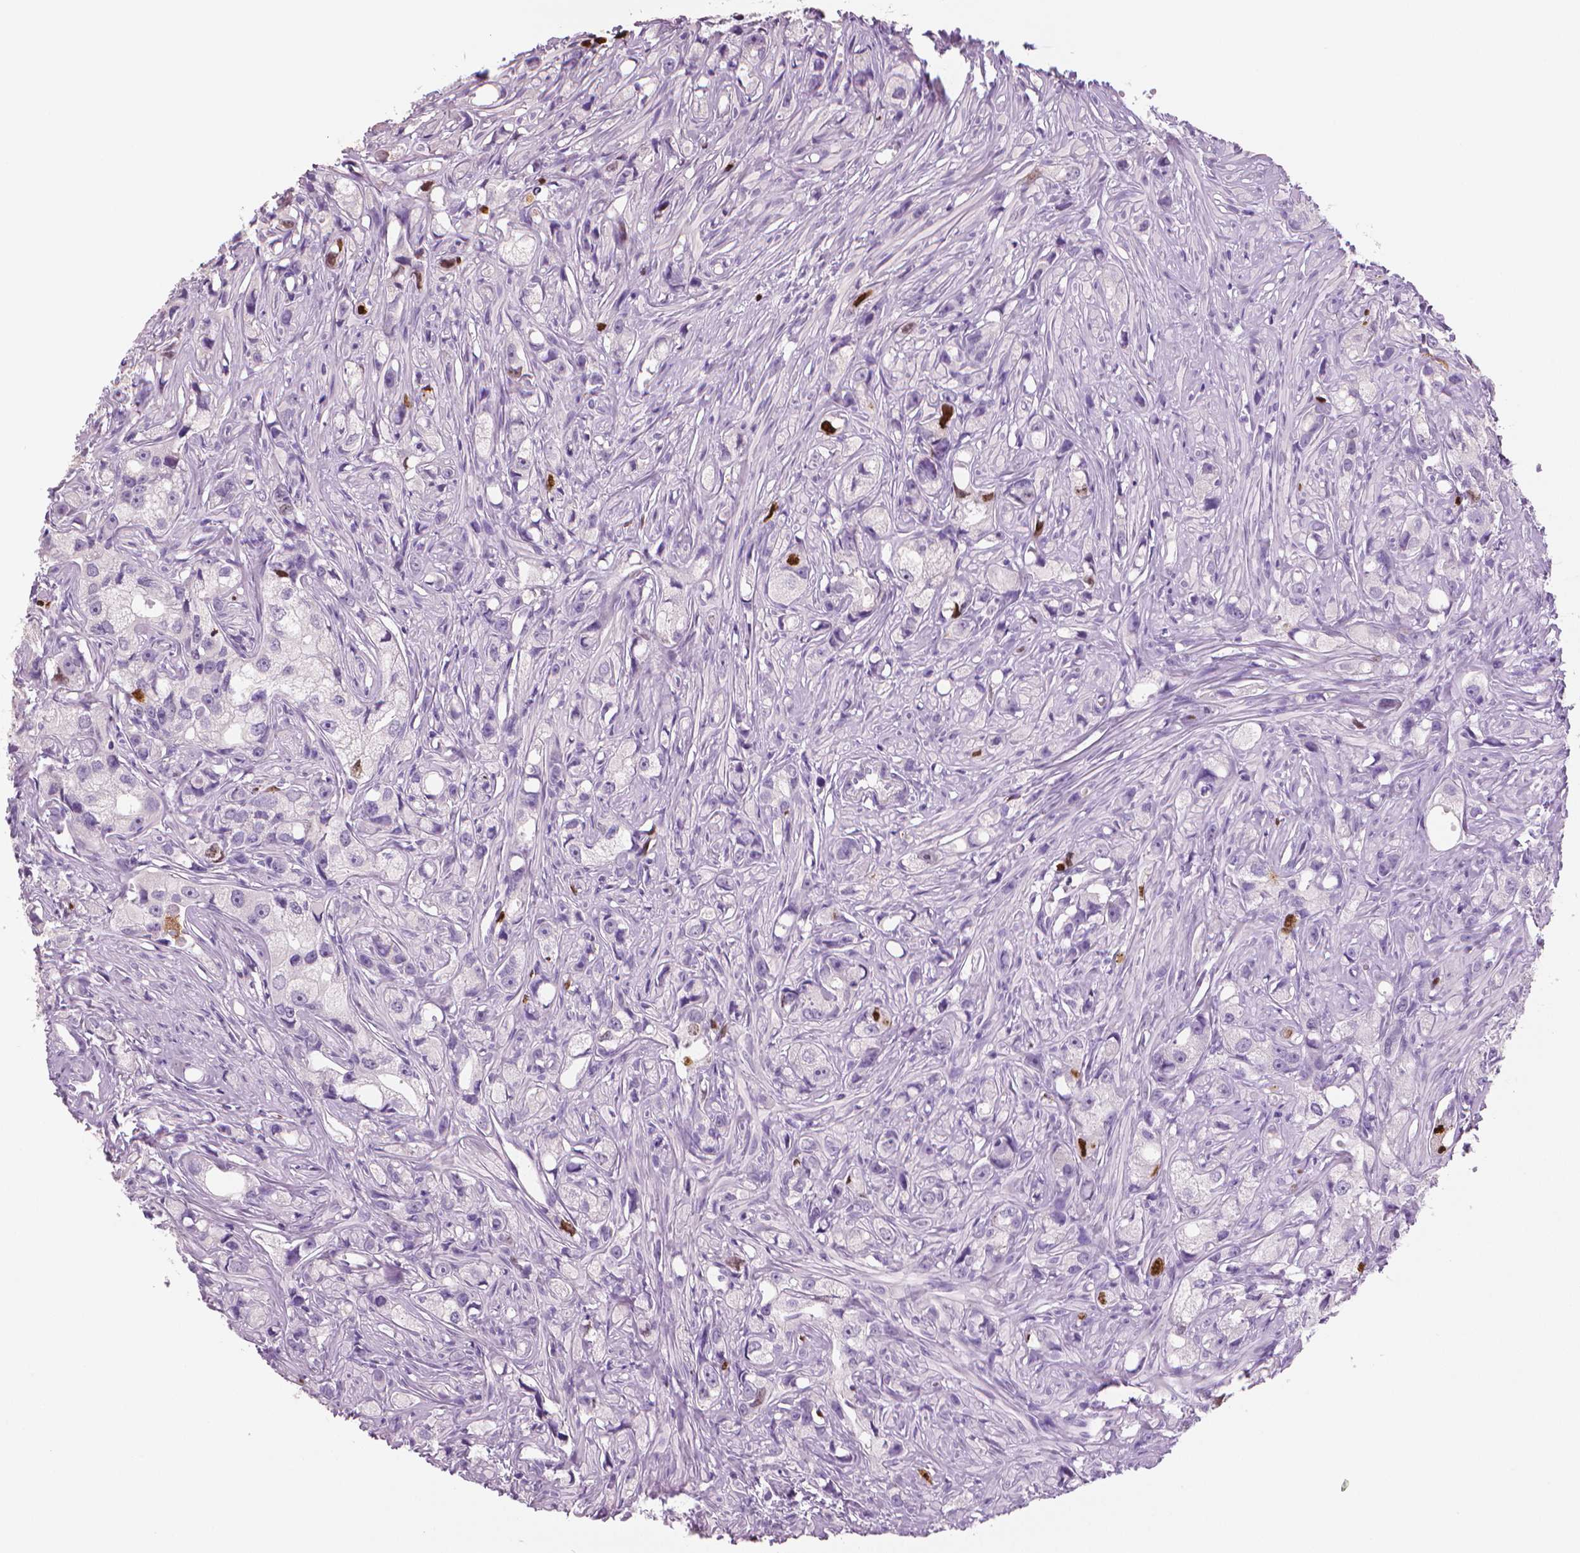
{"staining": {"intensity": "moderate", "quantity": "<25%", "location": "nuclear"}, "tissue": "prostate cancer", "cell_type": "Tumor cells", "image_type": "cancer", "snomed": [{"axis": "morphology", "description": "Adenocarcinoma, High grade"}, {"axis": "topography", "description": "Prostate"}], "caption": "A micrograph showing moderate nuclear staining in about <25% of tumor cells in prostate cancer (high-grade adenocarcinoma), as visualized by brown immunohistochemical staining.", "gene": "MKI67", "patient": {"sex": "male", "age": 75}}